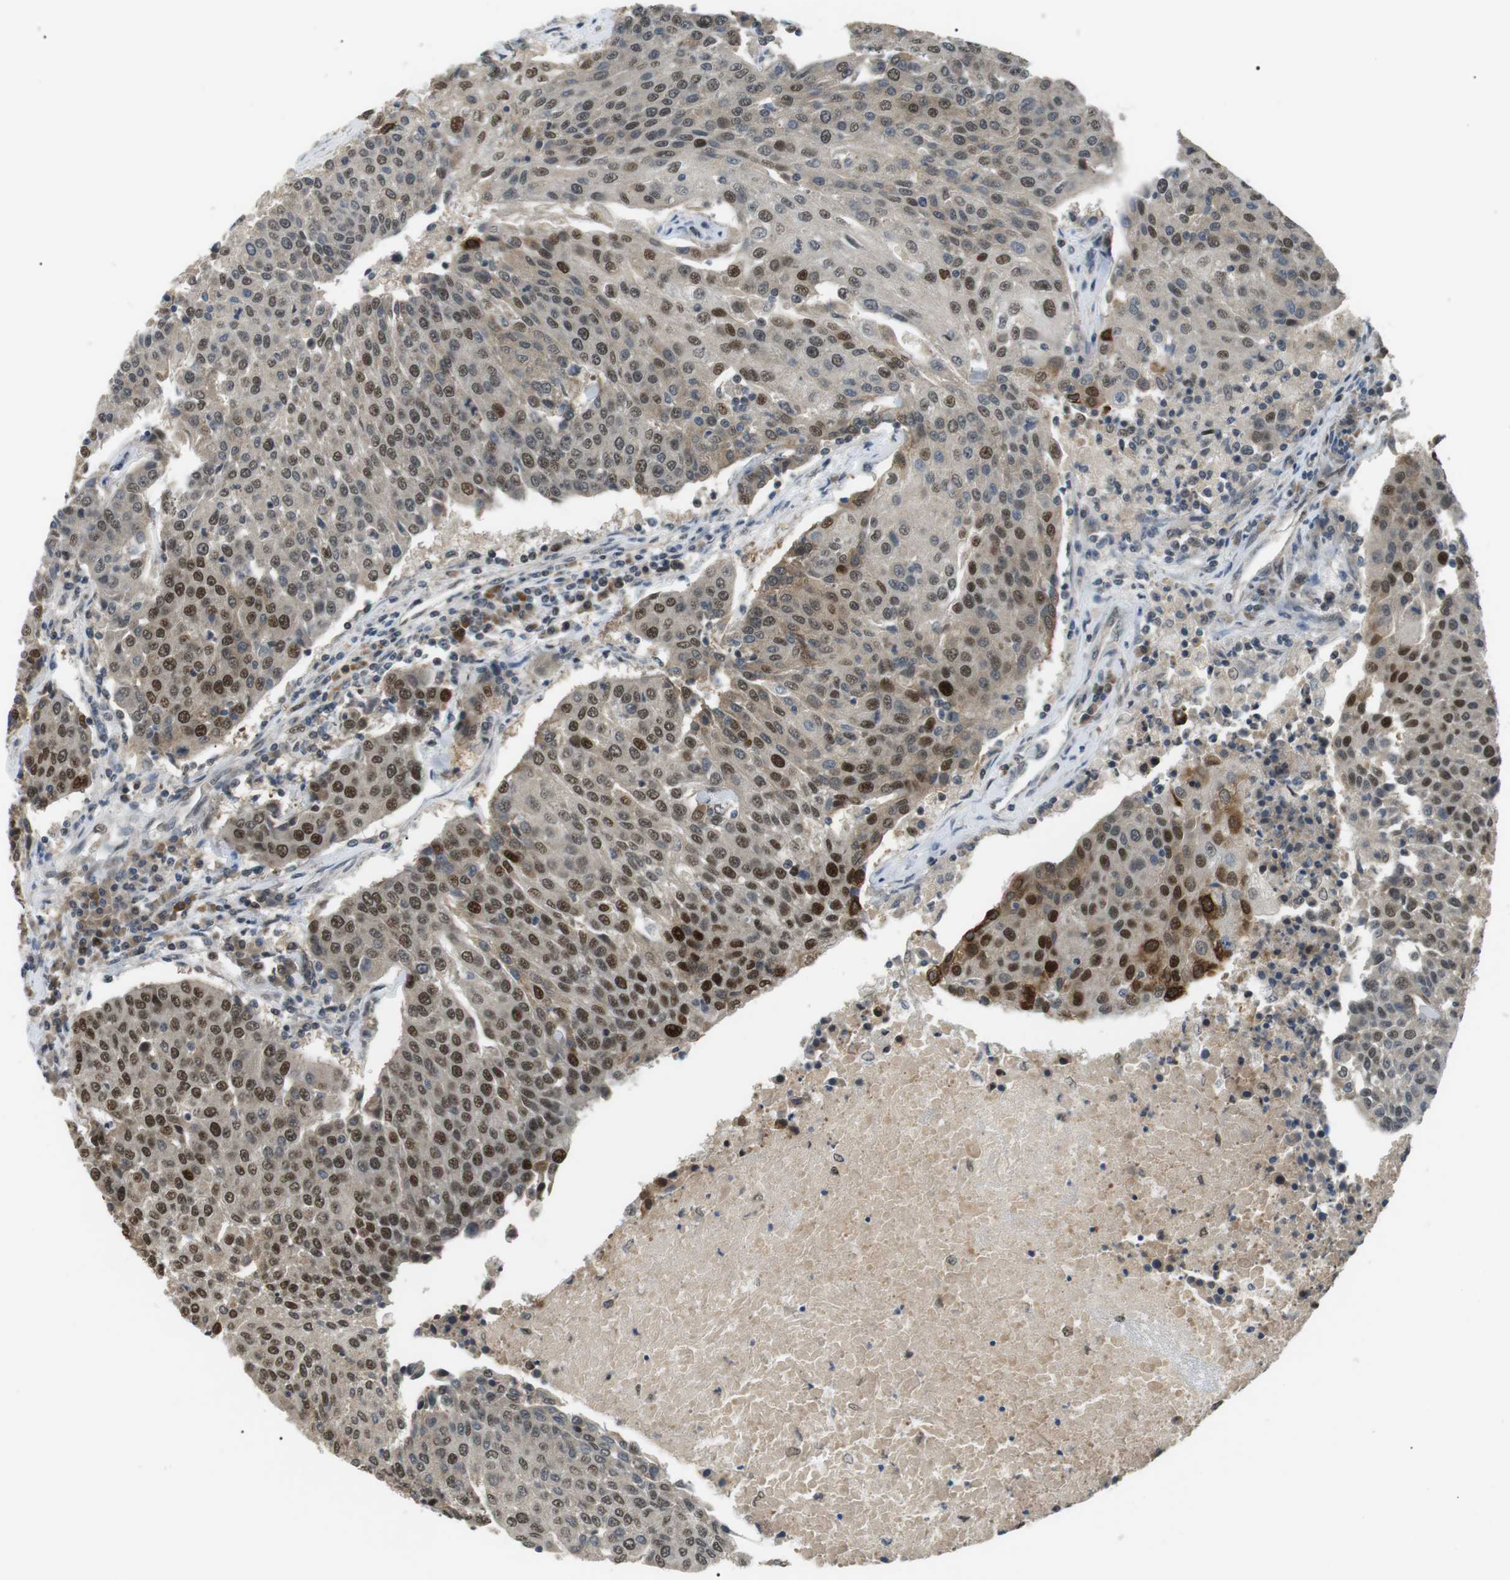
{"staining": {"intensity": "moderate", "quantity": ">75%", "location": "nuclear"}, "tissue": "urothelial cancer", "cell_type": "Tumor cells", "image_type": "cancer", "snomed": [{"axis": "morphology", "description": "Urothelial carcinoma, High grade"}, {"axis": "topography", "description": "Urinary bladder"}], "caption": "IHC staining of urothelial cancer, which displays medium levels of moderate nuclear staining in about >75% of tumor cells indicating moderate nuclear protein positivity. The staining was performed using DAB (brown) for protein detection and nuclei were counterstained in hematoxylin (blue).", "gene": "ORAI3", "patient": {"sex": "female", "age": 85}}